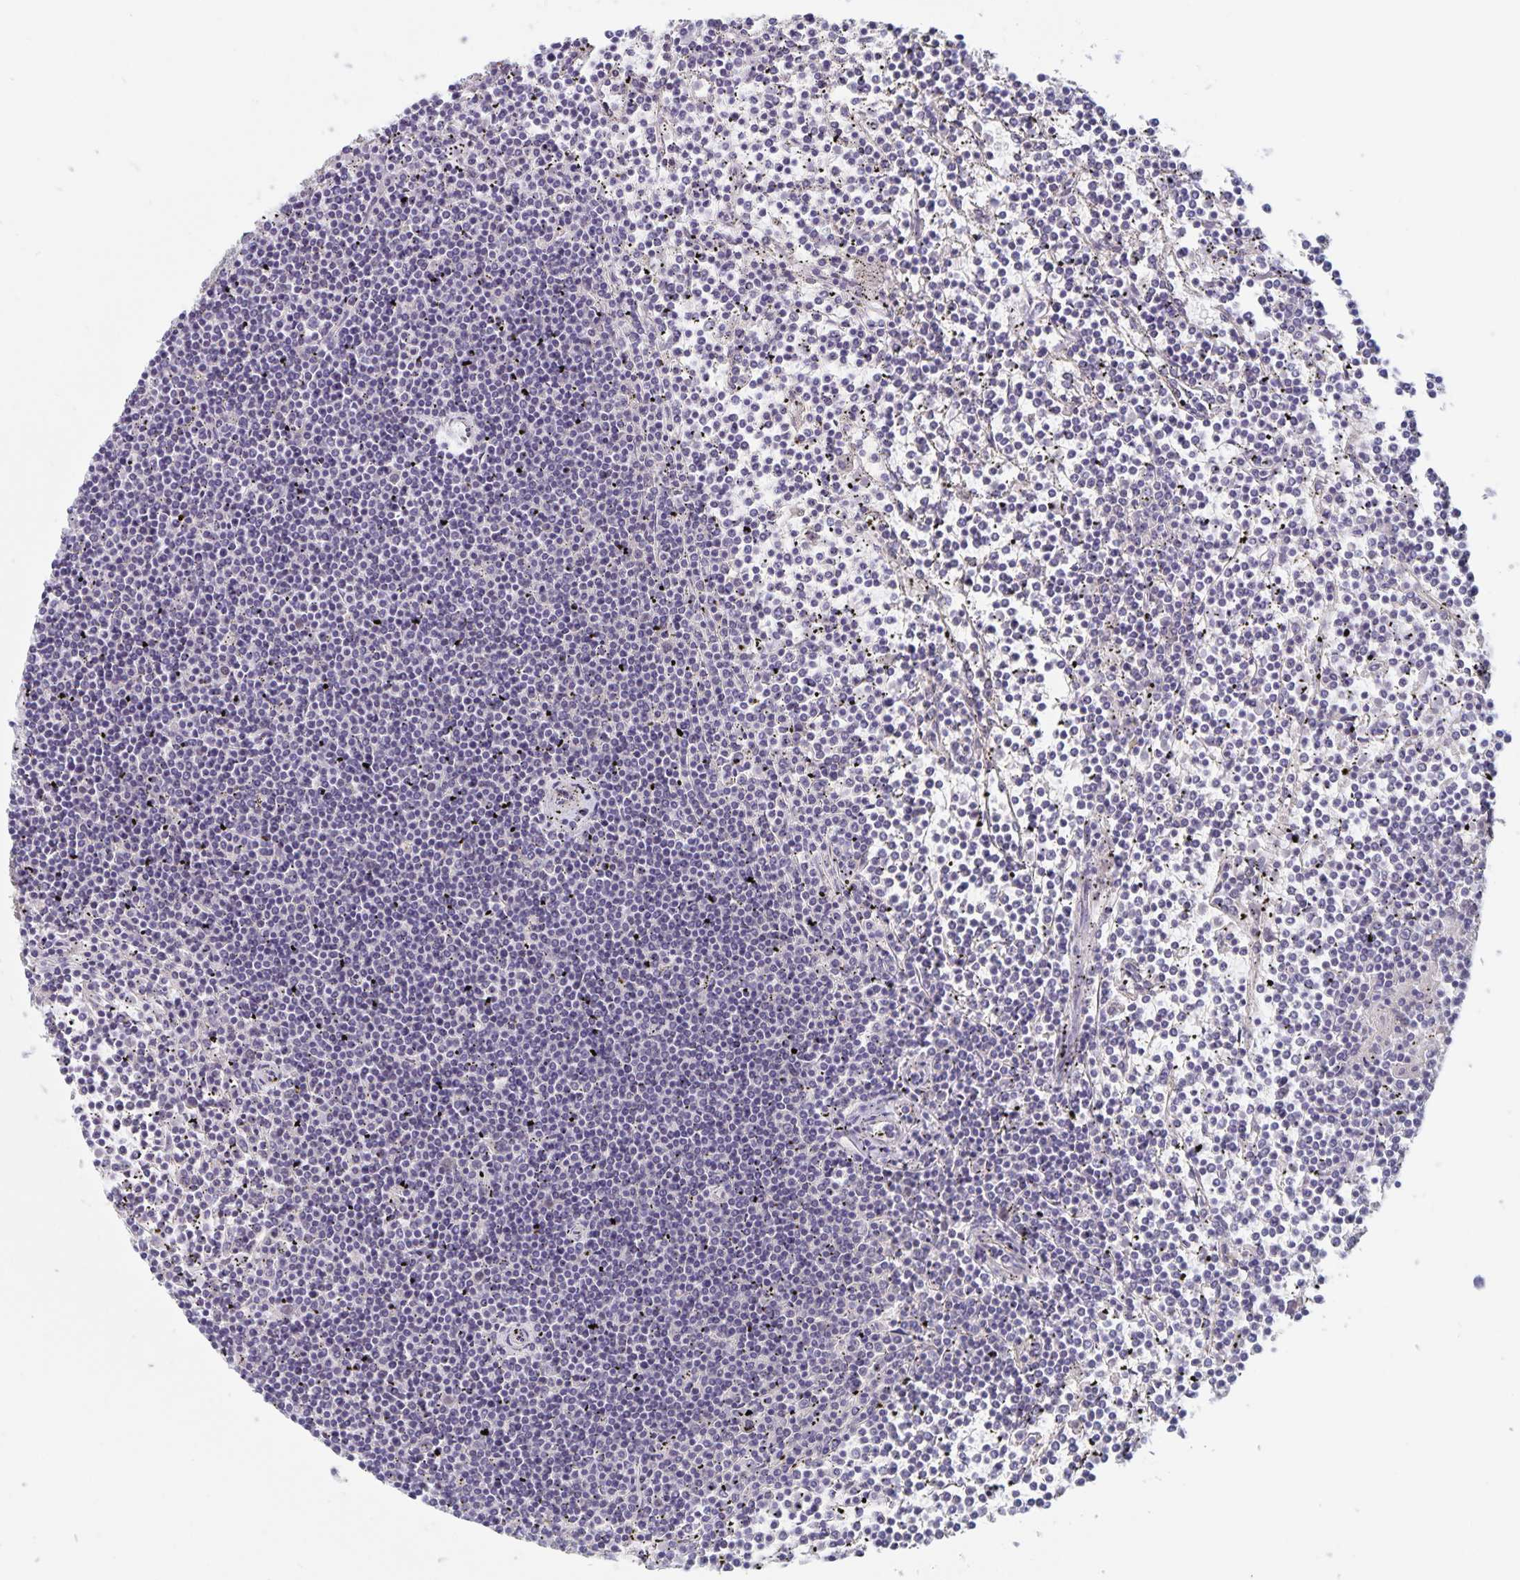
{"staining": {"intensity": "negative", "quantity": "none", "location": "none"}, "tissue": "lymphoma", "cell_type": "Tumor cells", "image_type": "cancer", "snomed": [{"axis": "morphology", "description": "Malignant lymphoma, non-Hodgkin's type, Low grade"}, {"axis": "topography", "description": "Spleen"}], "caption": "High power microscopy micrograph of an IHC histopathology image of lymphoma, revealing no significant expression in tumor cells.", "gene": "BAG6", "patient": {"sex": "female", "age": 19}}